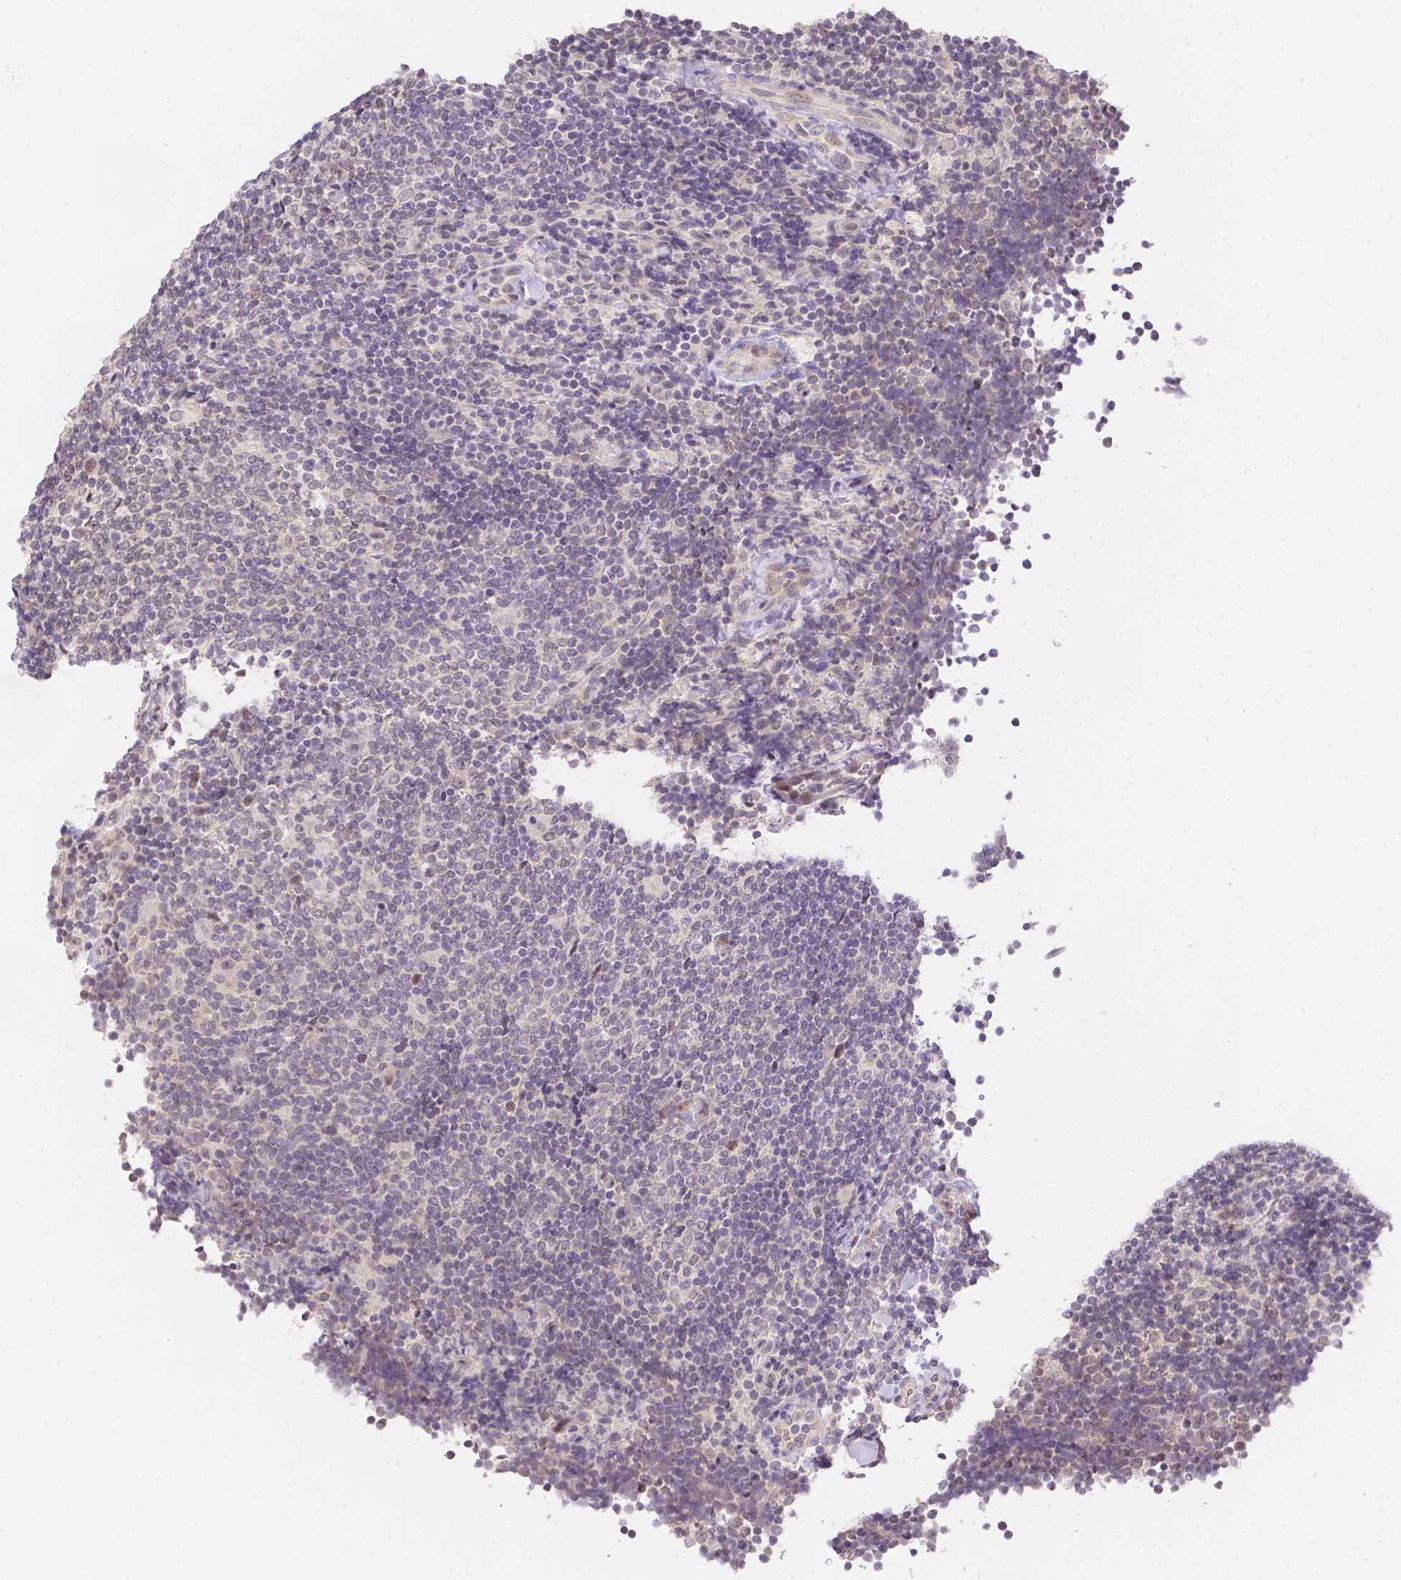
{"staining": {"intensity": "negative", "quantity": "none", "location": "none"}, "tissue": "lymphoma", "cell_type": "Tumor cells", "image_type": "cancer", "snomed": [{"axis": "morphology", "description": "Malignant lymphoma, non-Hodgkin's type, Low grade"}, {"axis": "topography", "description": "Lymph node"}], "caption": "Image shows no protein positivity in tumor cells of malignant lymphoma, non-Hodgkin's type (low-grade) tissue.", "gene": "ZNF280B", "patient": {"sex": "male", "age": 52}}